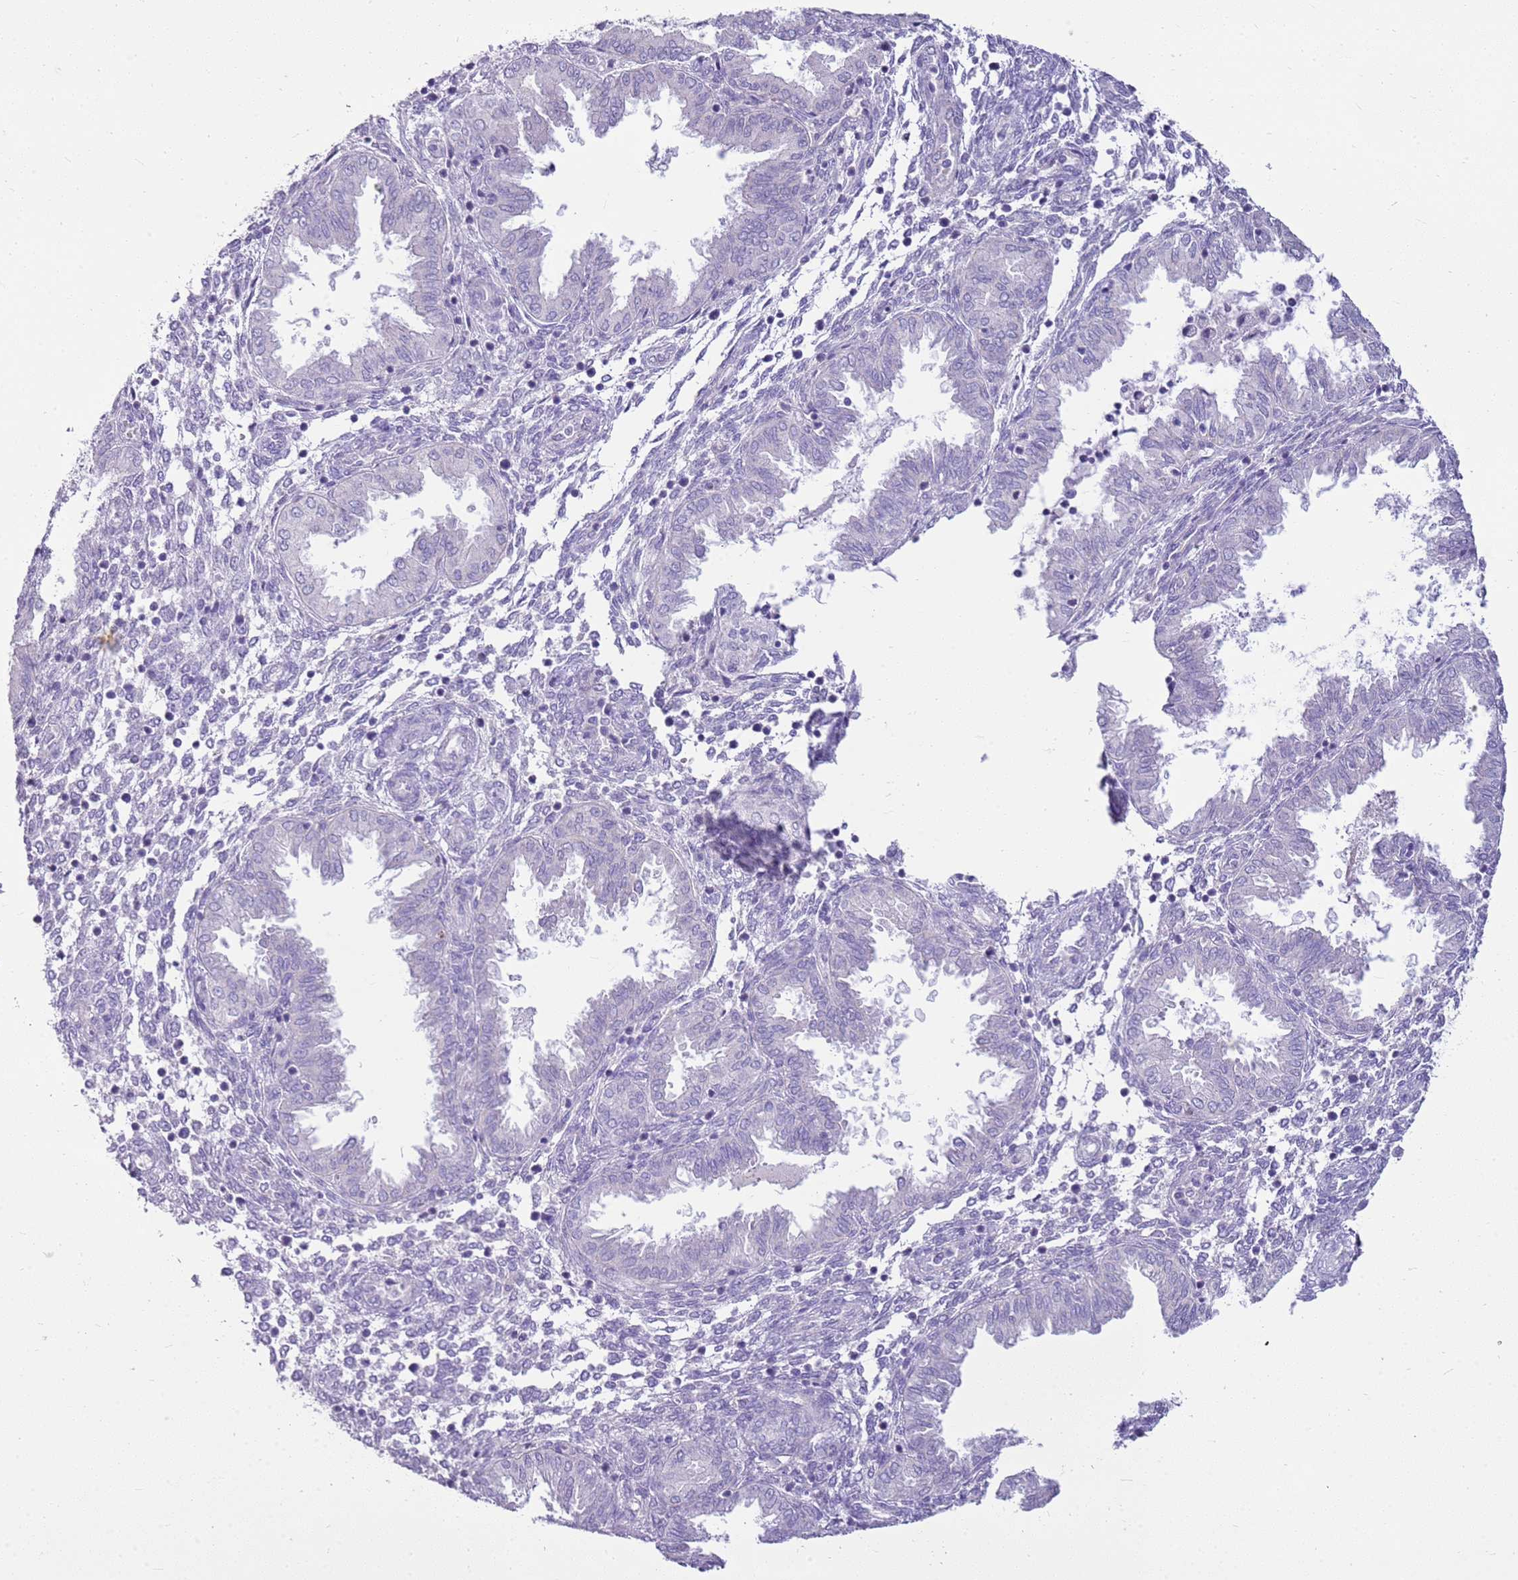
{"staining": {"intensity": "negative", "quantity": "none", "location": "none"}, "tissue": "endometrium", "cell_type": "Cells in endometrial stroma", "image_type": "normal", "snomed": [{"axis": "morphology", "description": "Normal tissue, NOS"}, {"axis": "topography", "description": "Endometrium"}], "caption": "A high-resolution histopathology image shows immunohistochemistry (IHC) staining of normal endometrium, which shows no significant expression in cells in endometrial stroma. Nuclei are stained in blue.", "gene": "FABP2", "patient": {"sex": "female", "age": 33}}